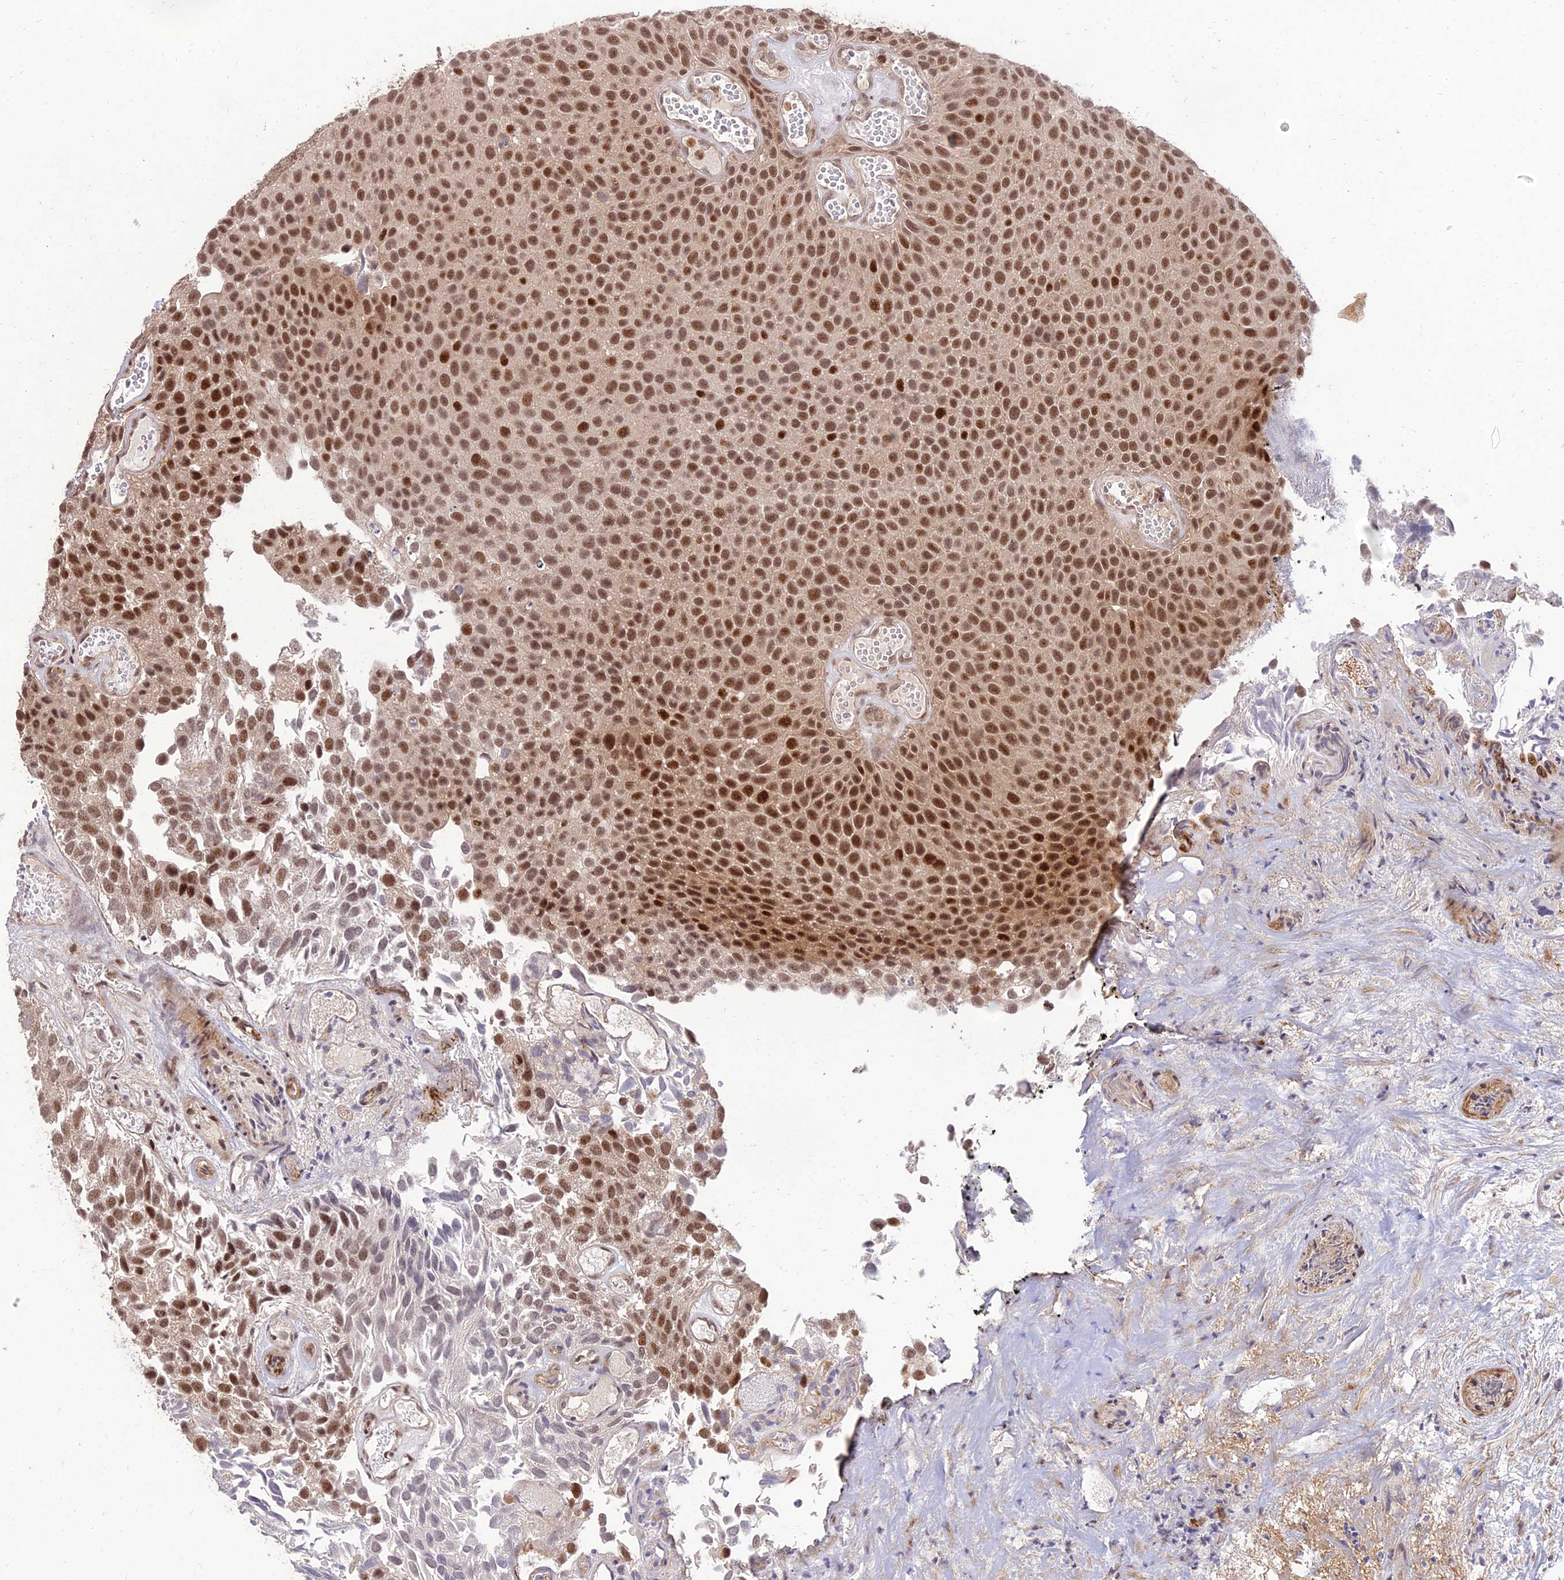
{"staining": {"intensity": "strong", "quantity": ">75%", "location": "nuclear"}, "tissue": "urothelial cancer", "cell_type": "Tumor cells", "image_type": "cancer", "snomed": [{"axis": "morphology", "description": "Urothelial carcinoma, Low grade"}, {"axis": "topography", "description": "Urinary bladder"}], "caption": "IHC of urothelial cancer shows high levels of strong nuclear expression in about >75% of tumor cells.", "gene": "ZNF85", "patient": {"sex": "male", "age": 89}}